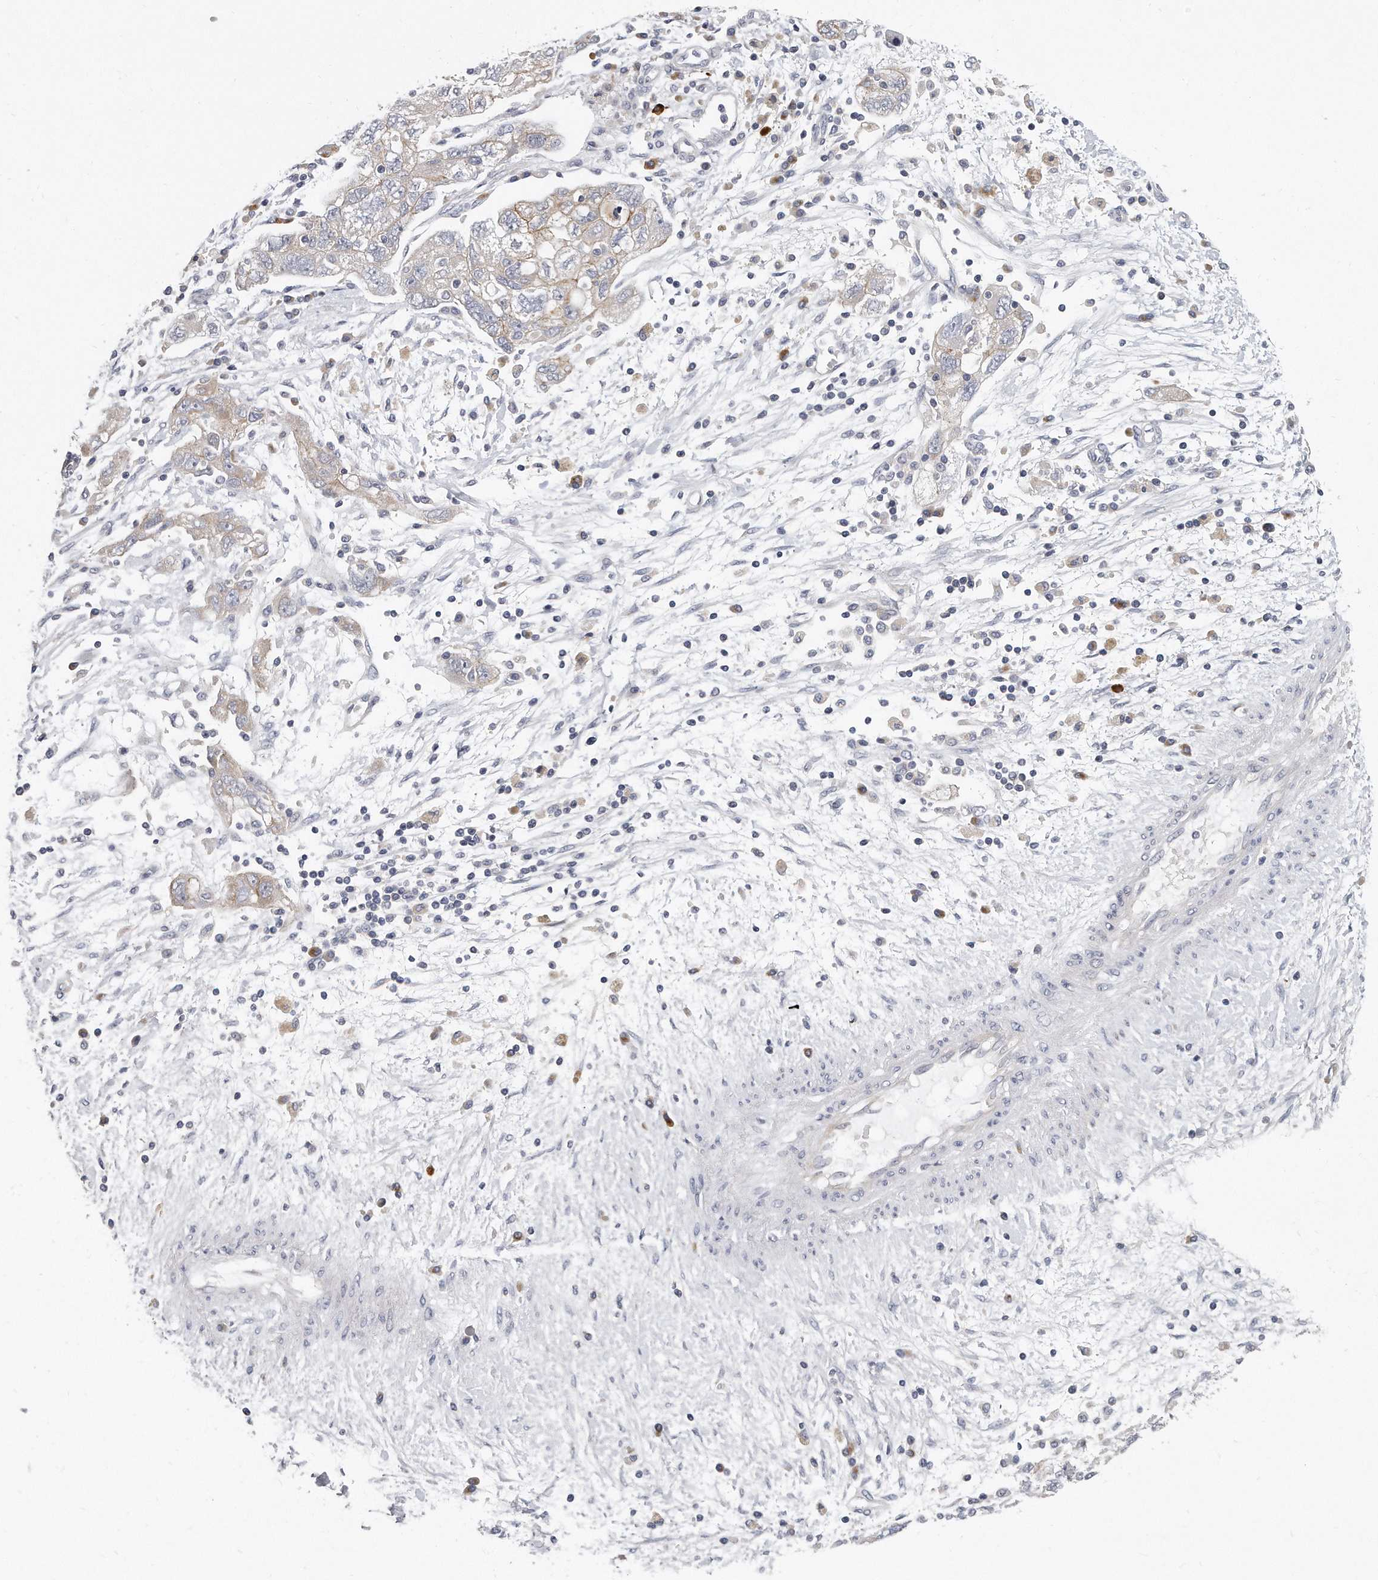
{"staining": {"intensity": "negative", "quantity": "none", "location": "none"}, "tissue": "ovarian cancer", "cell_type": "Tumor cells", "image_type": "cancer", "snomed": [{"axis": "morphology", "description": "Carcinoma, NOS"}, {"axis": "morphology", "description": "Cystadenocarcinoma, serous, NOS"}, {"axis": "topography", "description": "Ovary"}], "caption": "IHC histopathology image of ovarian cancer stained for a protein (brown), which demonstrates no positivity in tumor cells.", "gene": "PLEKHA6", "patient": {"sex": "female", "age": 69}}